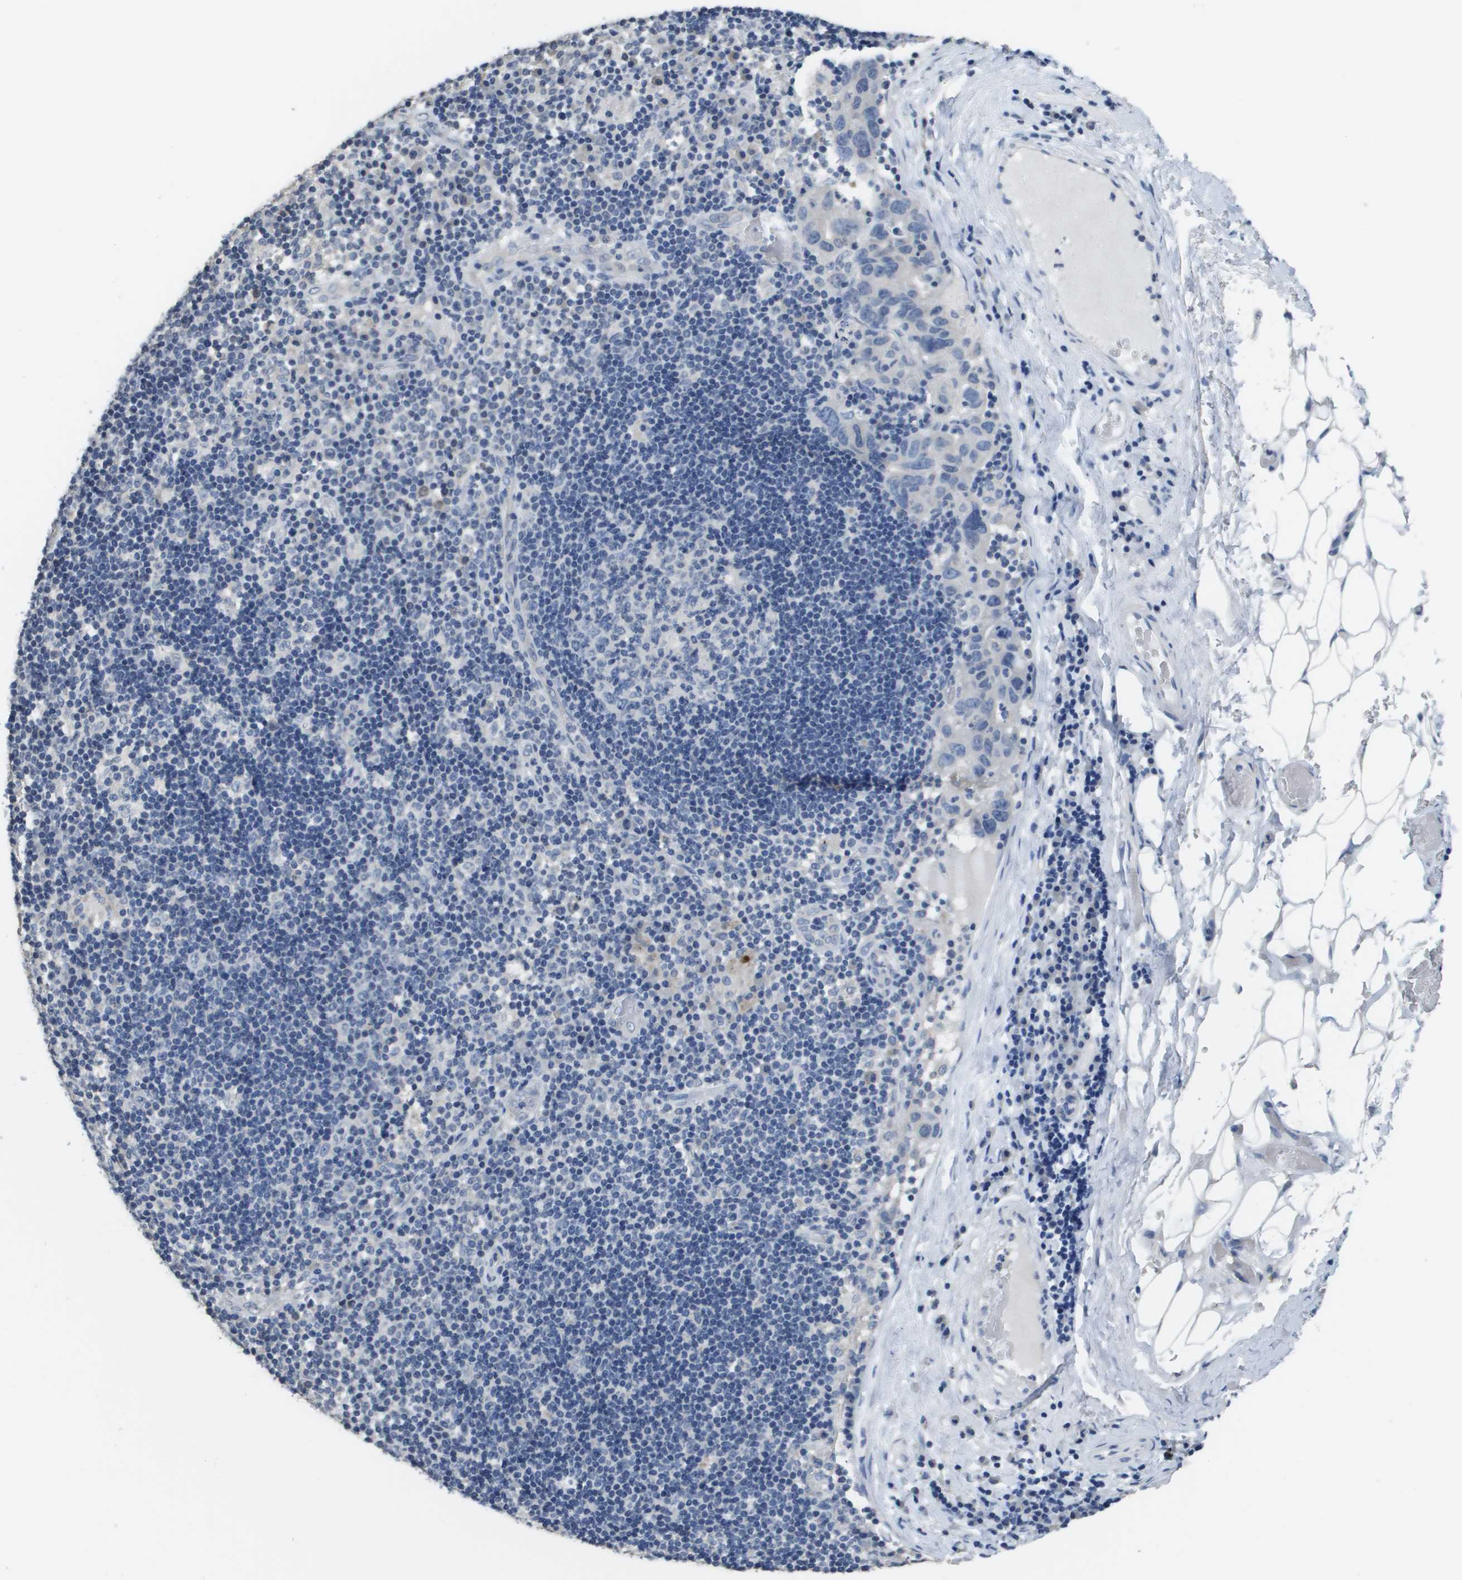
{"staining": {"intensity": "negative", "quantity": "none", "location": "none"}, "tissue": "adipose tissue", "cell_type": "Adipocytes", "image_type": "normal", "snomed": [{"axis": "morphology", "description": "Normal tissue, NOS"}, {"axis": "morphology", "description": "Adenocarcinoma, NOS"}, {"axis": "topography", "description": "Esophagus"}], "caption": "IHC of unremarkable adipose tissue exhibits no expression in adipocytes.", "gene": "MT3", "patient": {"sex": "male", "age": 62}}